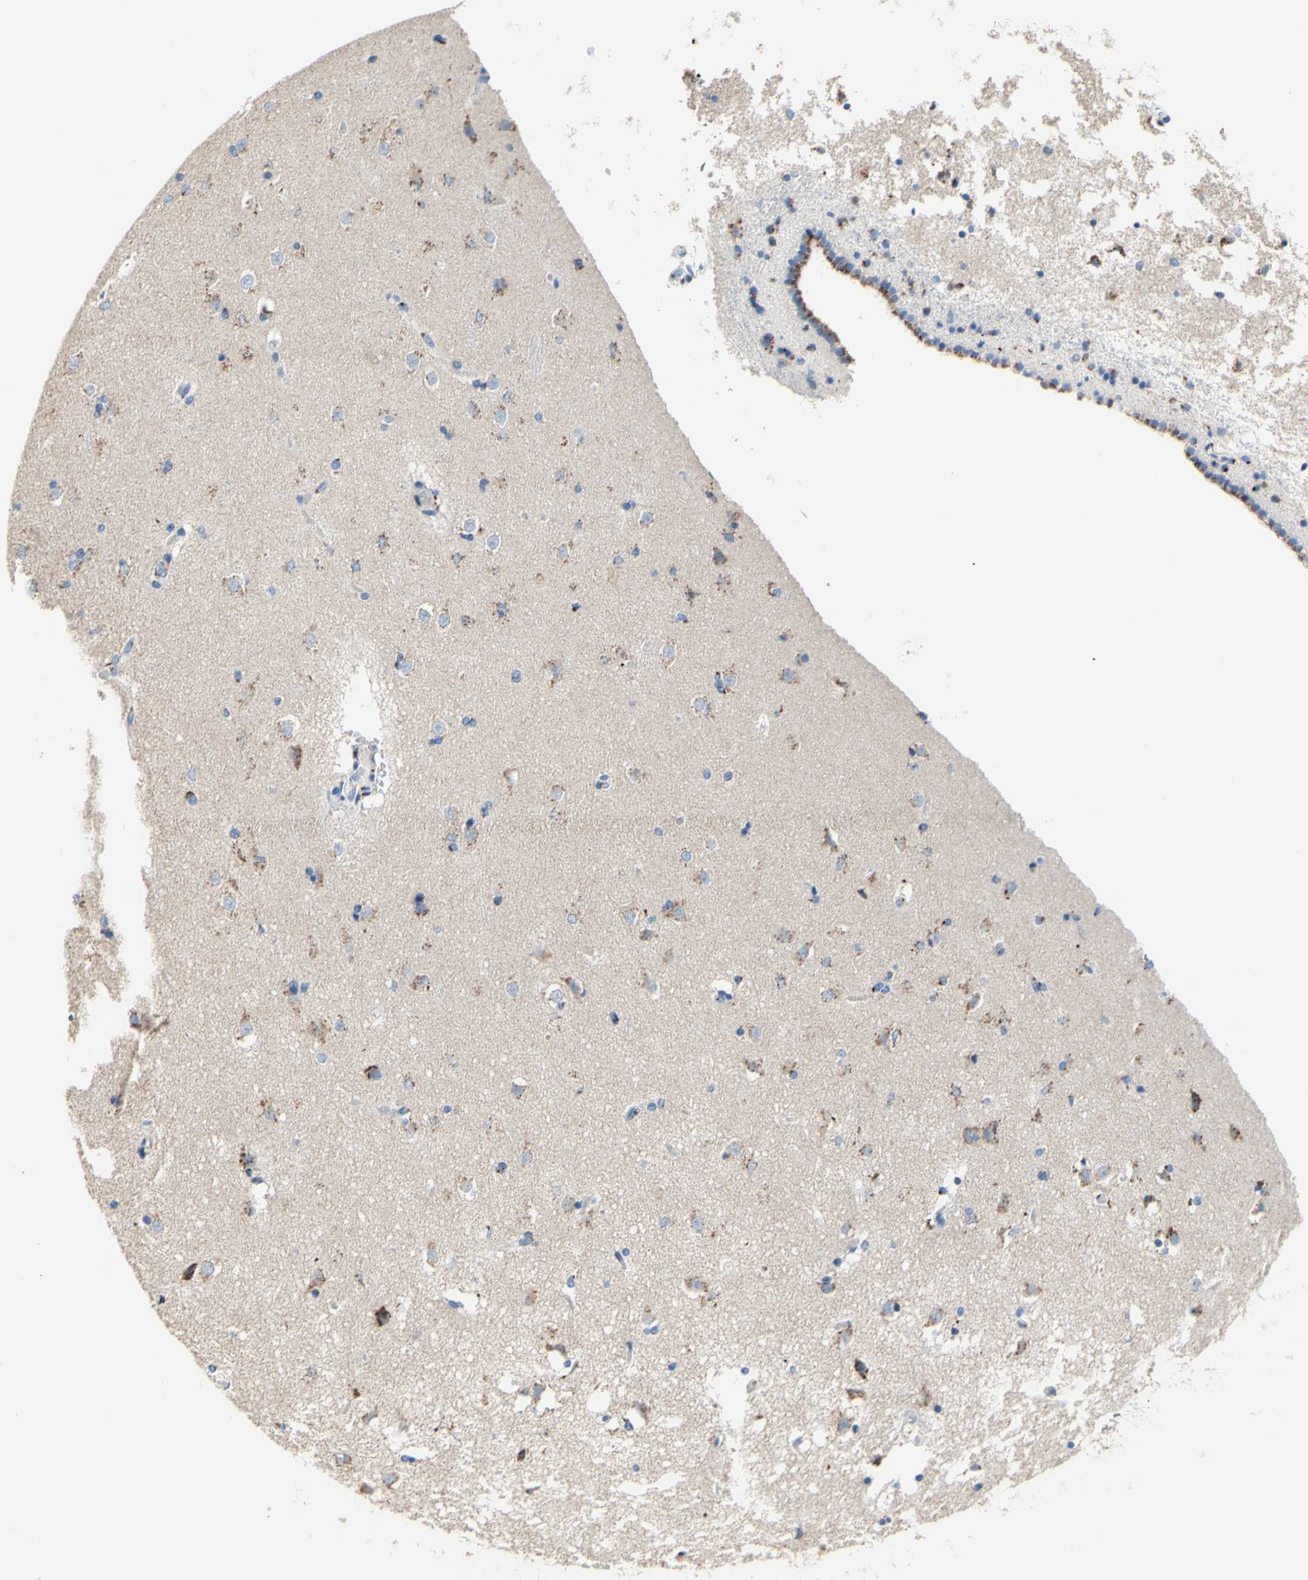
{"staining": {"intensity": "weak", "quantity": "<25%", "location": "cytoplasmic/membranous"}, "tissue": "caudate", "cell_type": "Glial cells", "image_type": "normal", "snomed": [{"axis": "morphology", "description": "Normal tissue, NOS"}, {"axis": "topography", "description": "Lateral ventricle wall"}], "caption": "This is an IHC micrograph of unremarkable caudate. There is no expression in glial cells.", "gene": "GALNT2", "patient": {"sex": "female", "age": 19}}